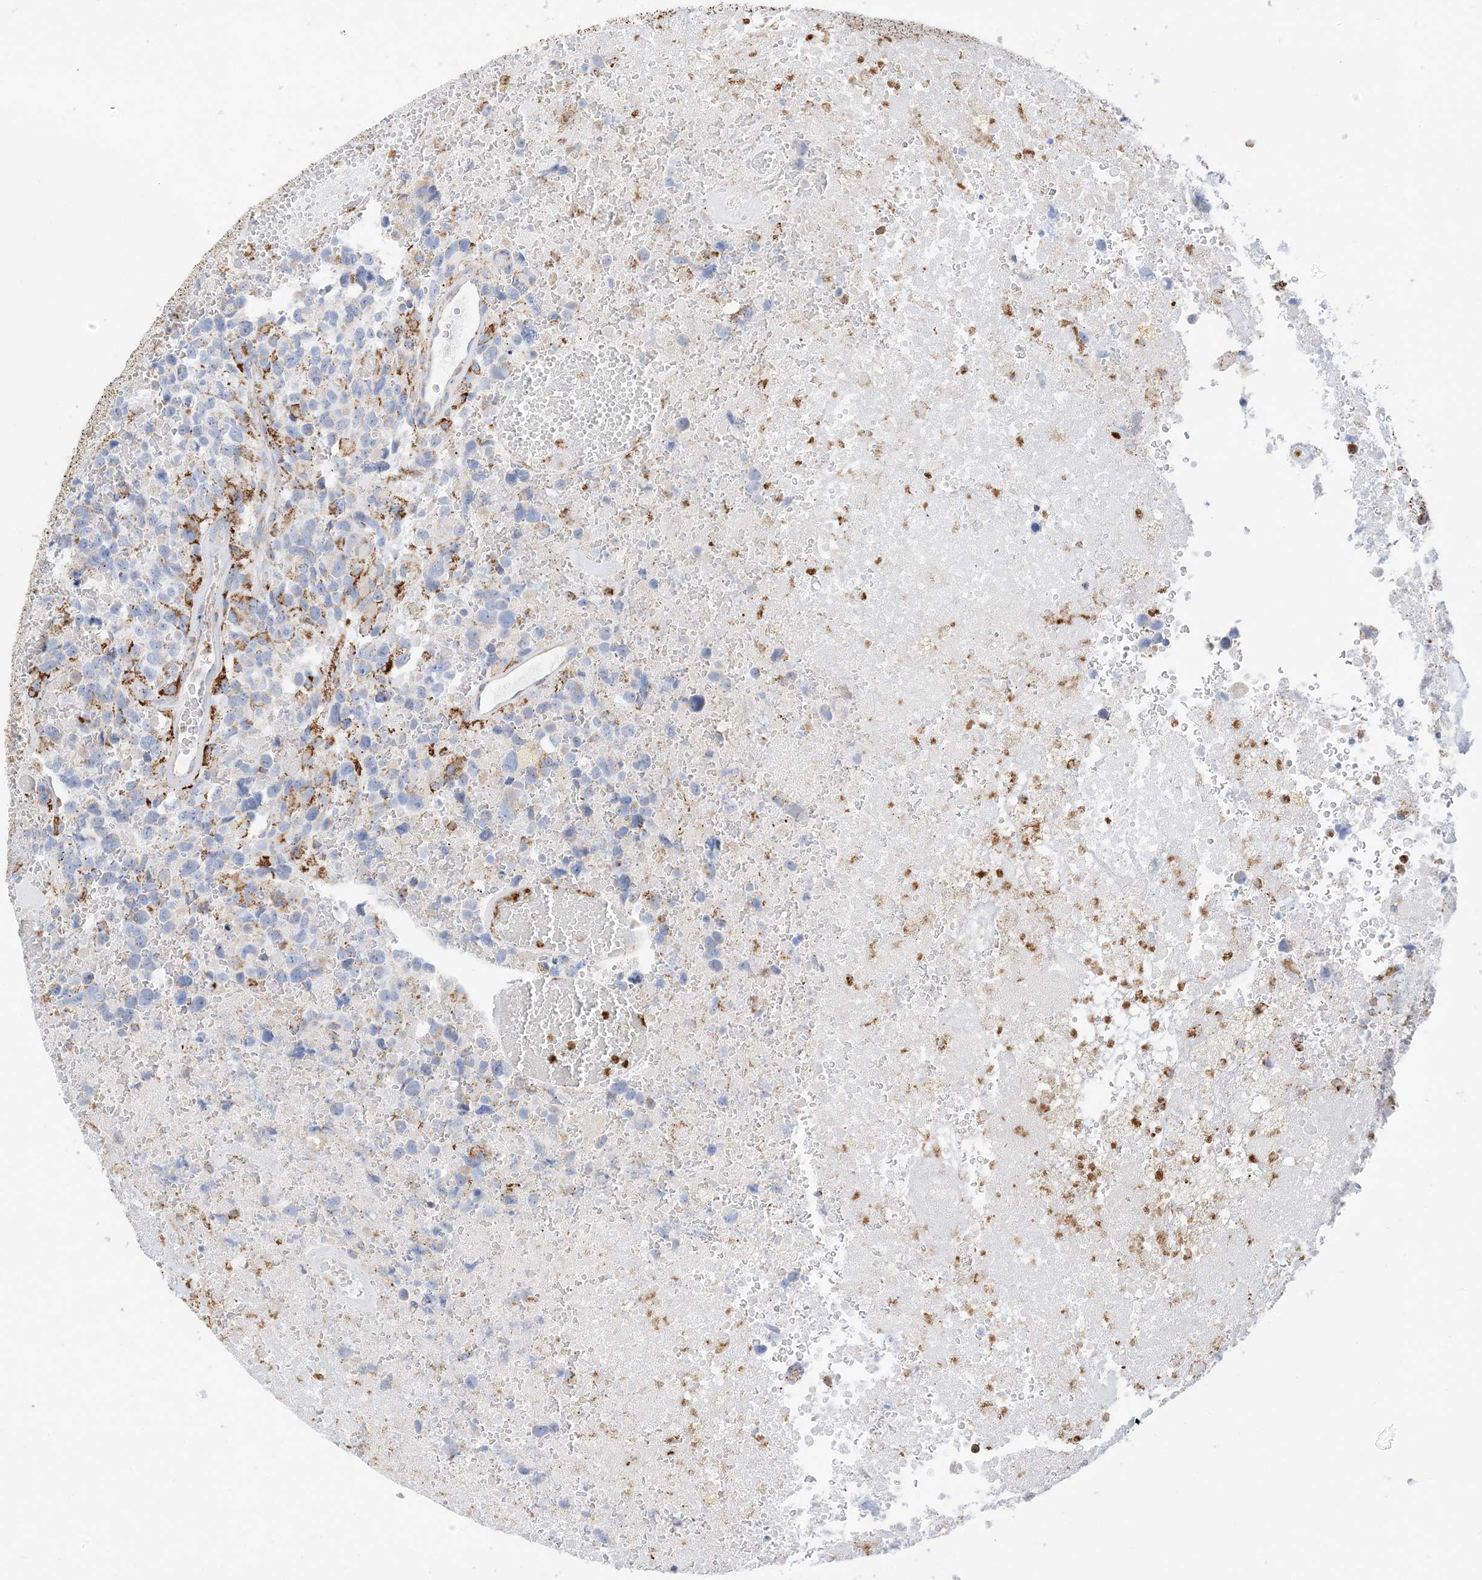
{"staining": {"intensity": "strong", "quantity": "<25%", "location": "cytoplasmic/membranous"}, "tissue": "glioma", "cell_type": "Tumor cells", "image_type": "cancer", "snomed": [{"axis": "morphology", "description": "Glioma, malignant, High grade"}, {"axis": "topography", "description": "Brain"}], "caption": "A micrograph of glioma stained for a protein reveals strong cytoplasmic/membranous brown staining in tumor cells.", "gene": "CAPN13", "patient": {"sex": "male", "age": 69}}